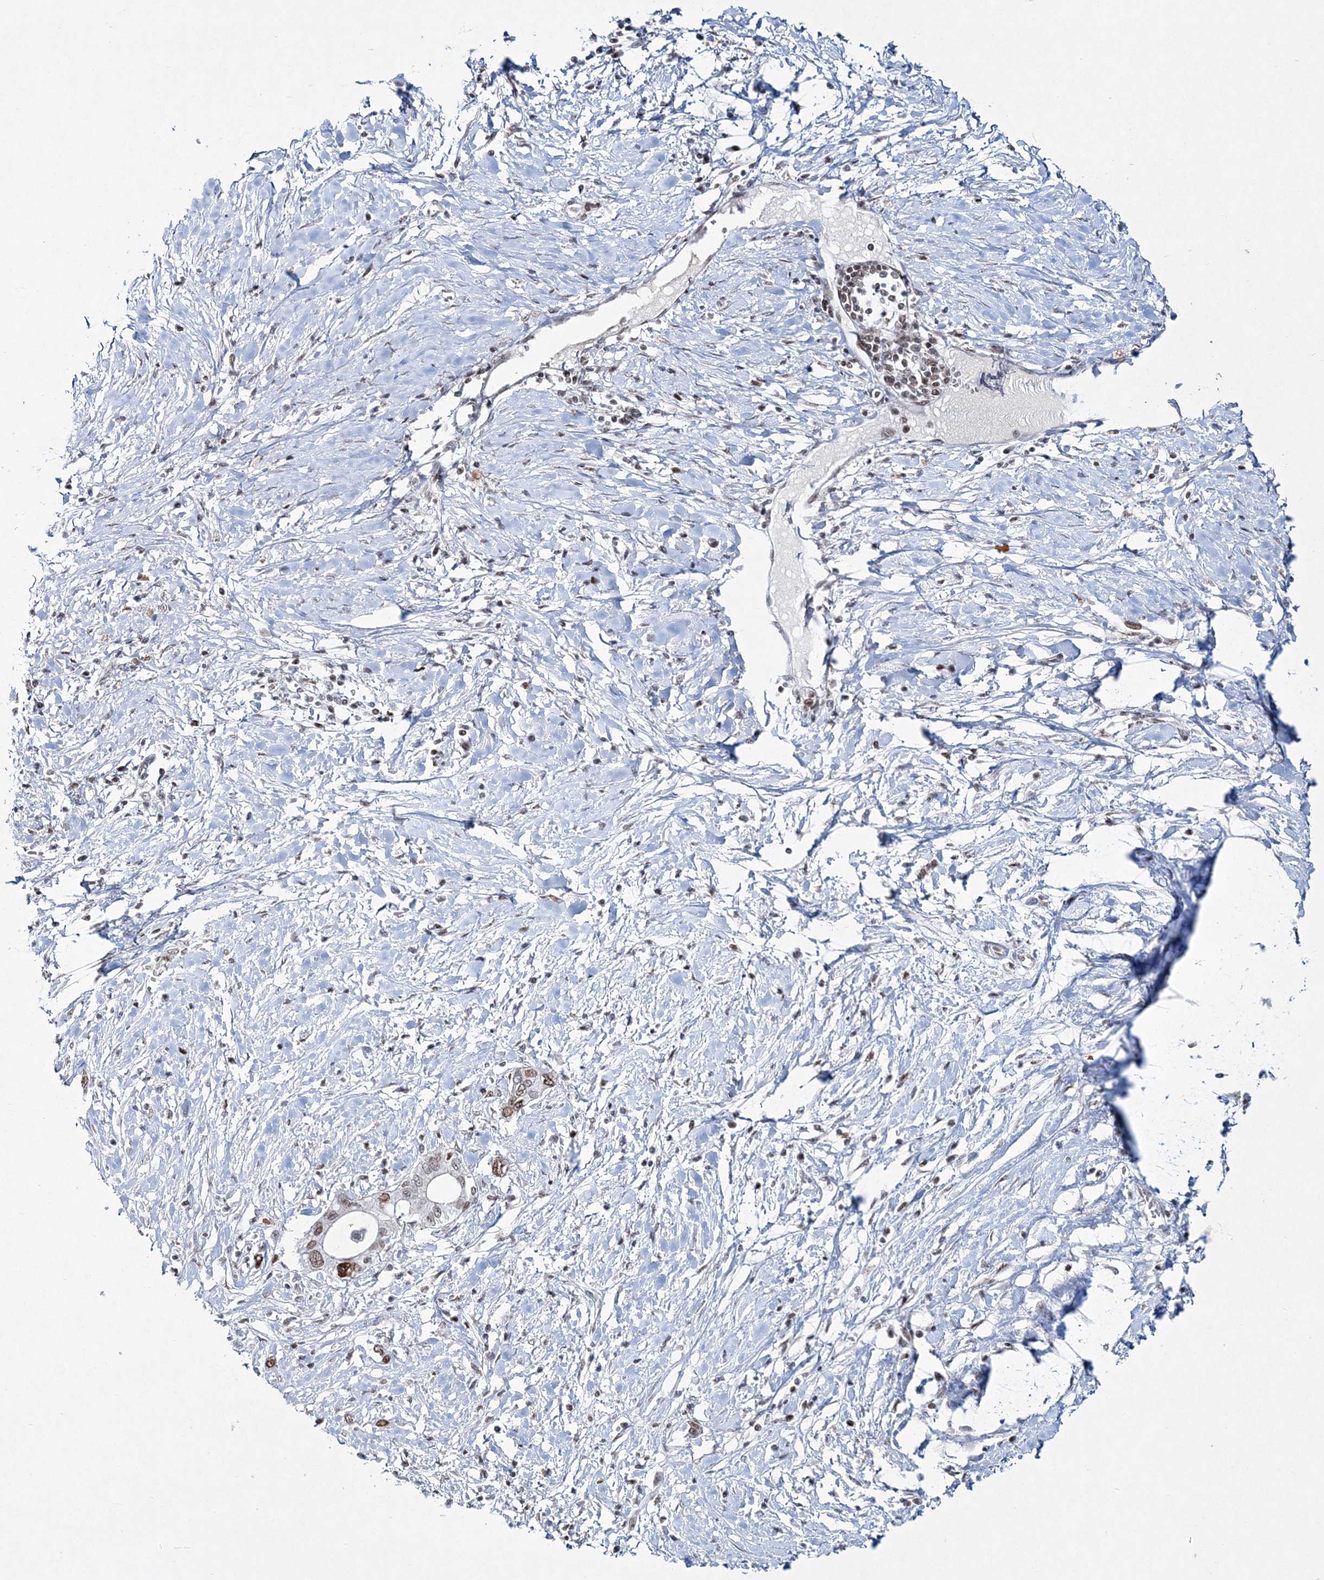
{"staining": {"intensity": "moderate", "quantity": ">75%", "location": "nuclear"}, "tissue": "pancreatic cancer", "cell_type": "Tumor cells", "image_type": "cancer", "snomed": [{"axis": "morphology", "description": "Normal tissue, NOS"}, {"axis": "morphology", "description": "Adenocarcinoma, NOS"}, {"axis": "topography", "description": "Pancreas"}, {"axis": "topography", "description": "Peripheral nerve tissue"}], "caption": "Tumor cells reveal moderate nuclear positivity in approximately >75% of cells in adenocarcinoma (pancreatic).", "gene": "LRRFIP2", "patient": {"sex": "male", "age": 59}}